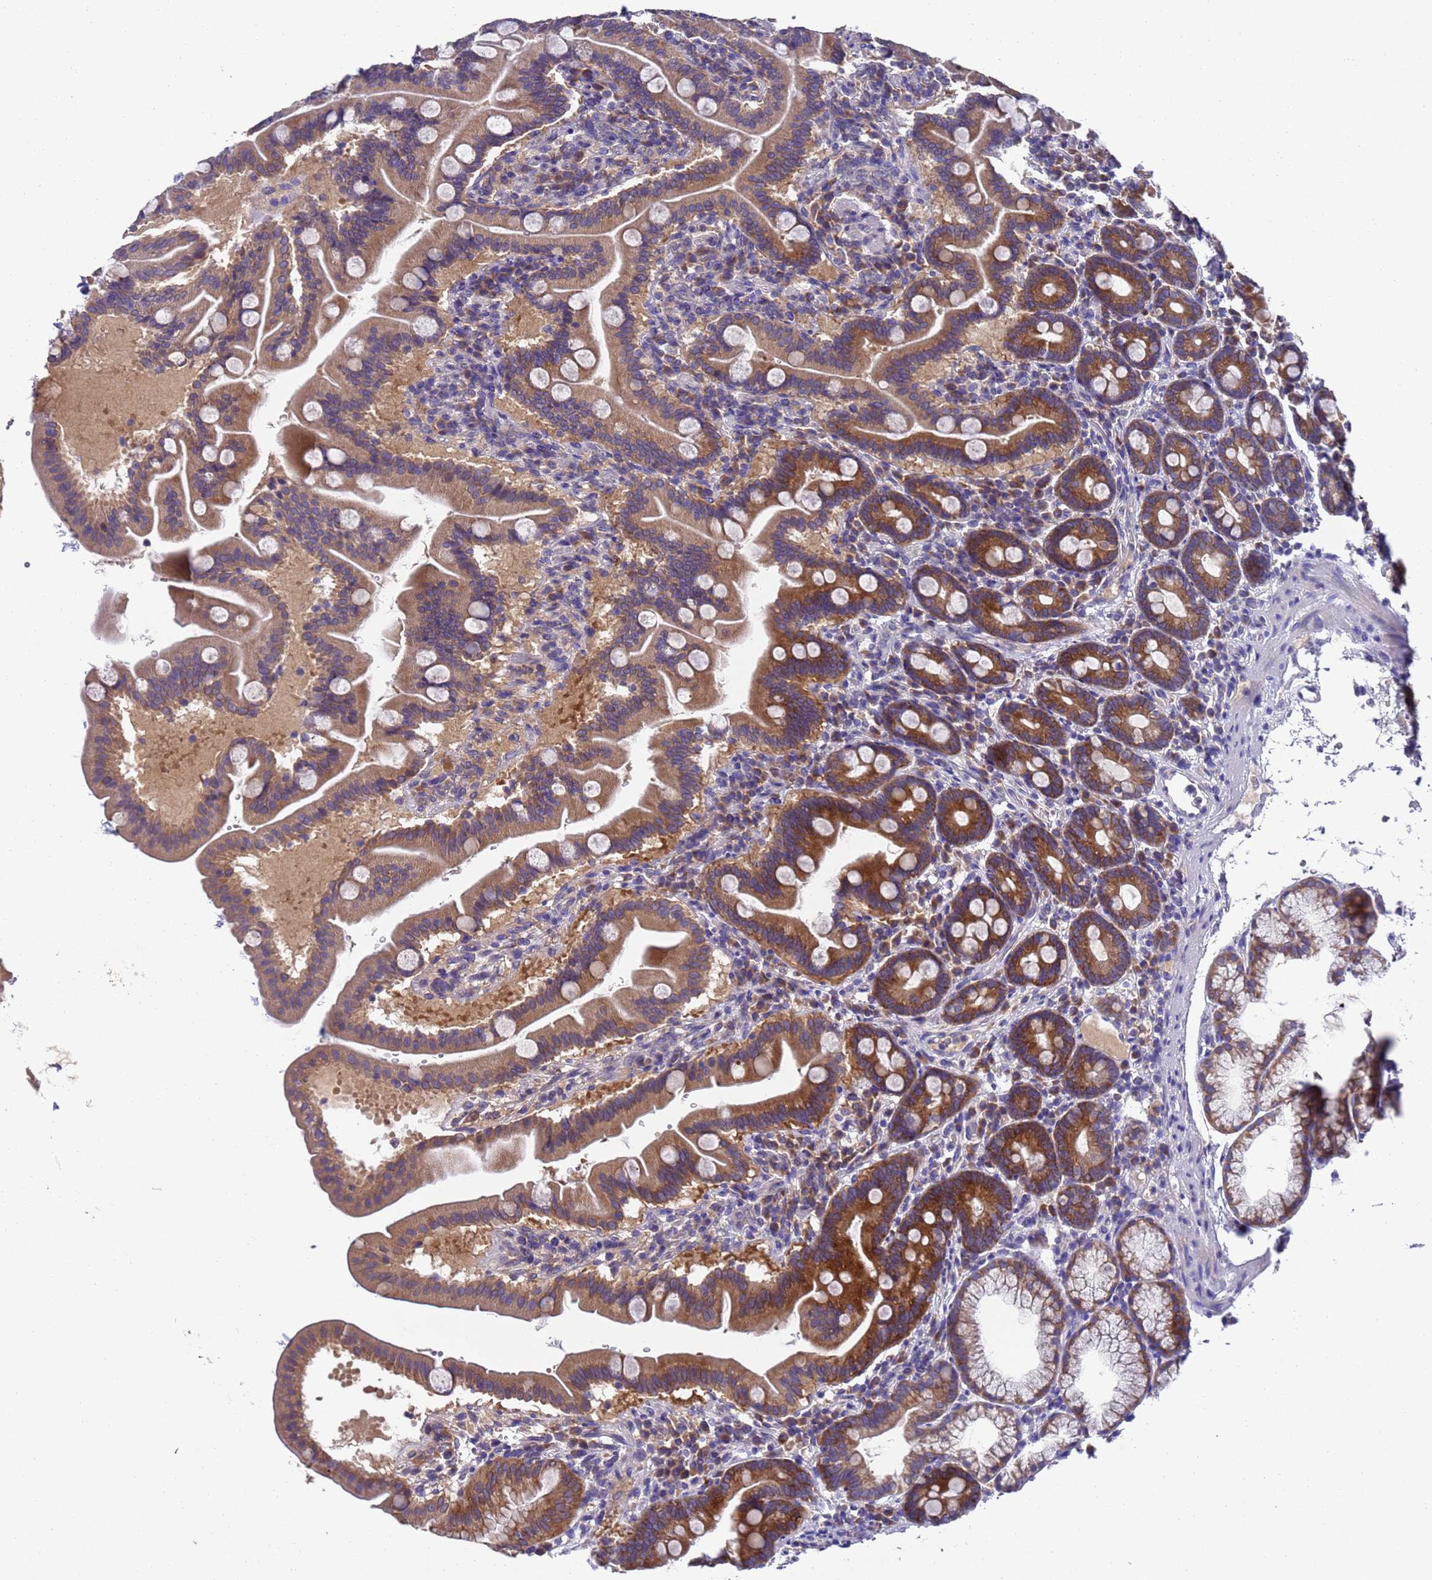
{"staining": {"intensity": "strong", "quantity": ">75%", "location": "cytoplasmic/membranous"}, "tissue": "duodenum", "cell_type": "Glandular cells", "image_type": "normal", "snomed": [{"axis": "morphology", "description": "Normal tissue, NOS"}, {"axis": "topography", "description": "Duodenum"}], "caption": "Immunohistochemistry histopathology image of unremarkable human duodenum stained for a protein (brown), which displays high levels of strong cytoplasmic/membranous staining in about >75% of glandular cells.", "gene": "DCAF12L1", "patient": {"sex": "male", "age": 54}}